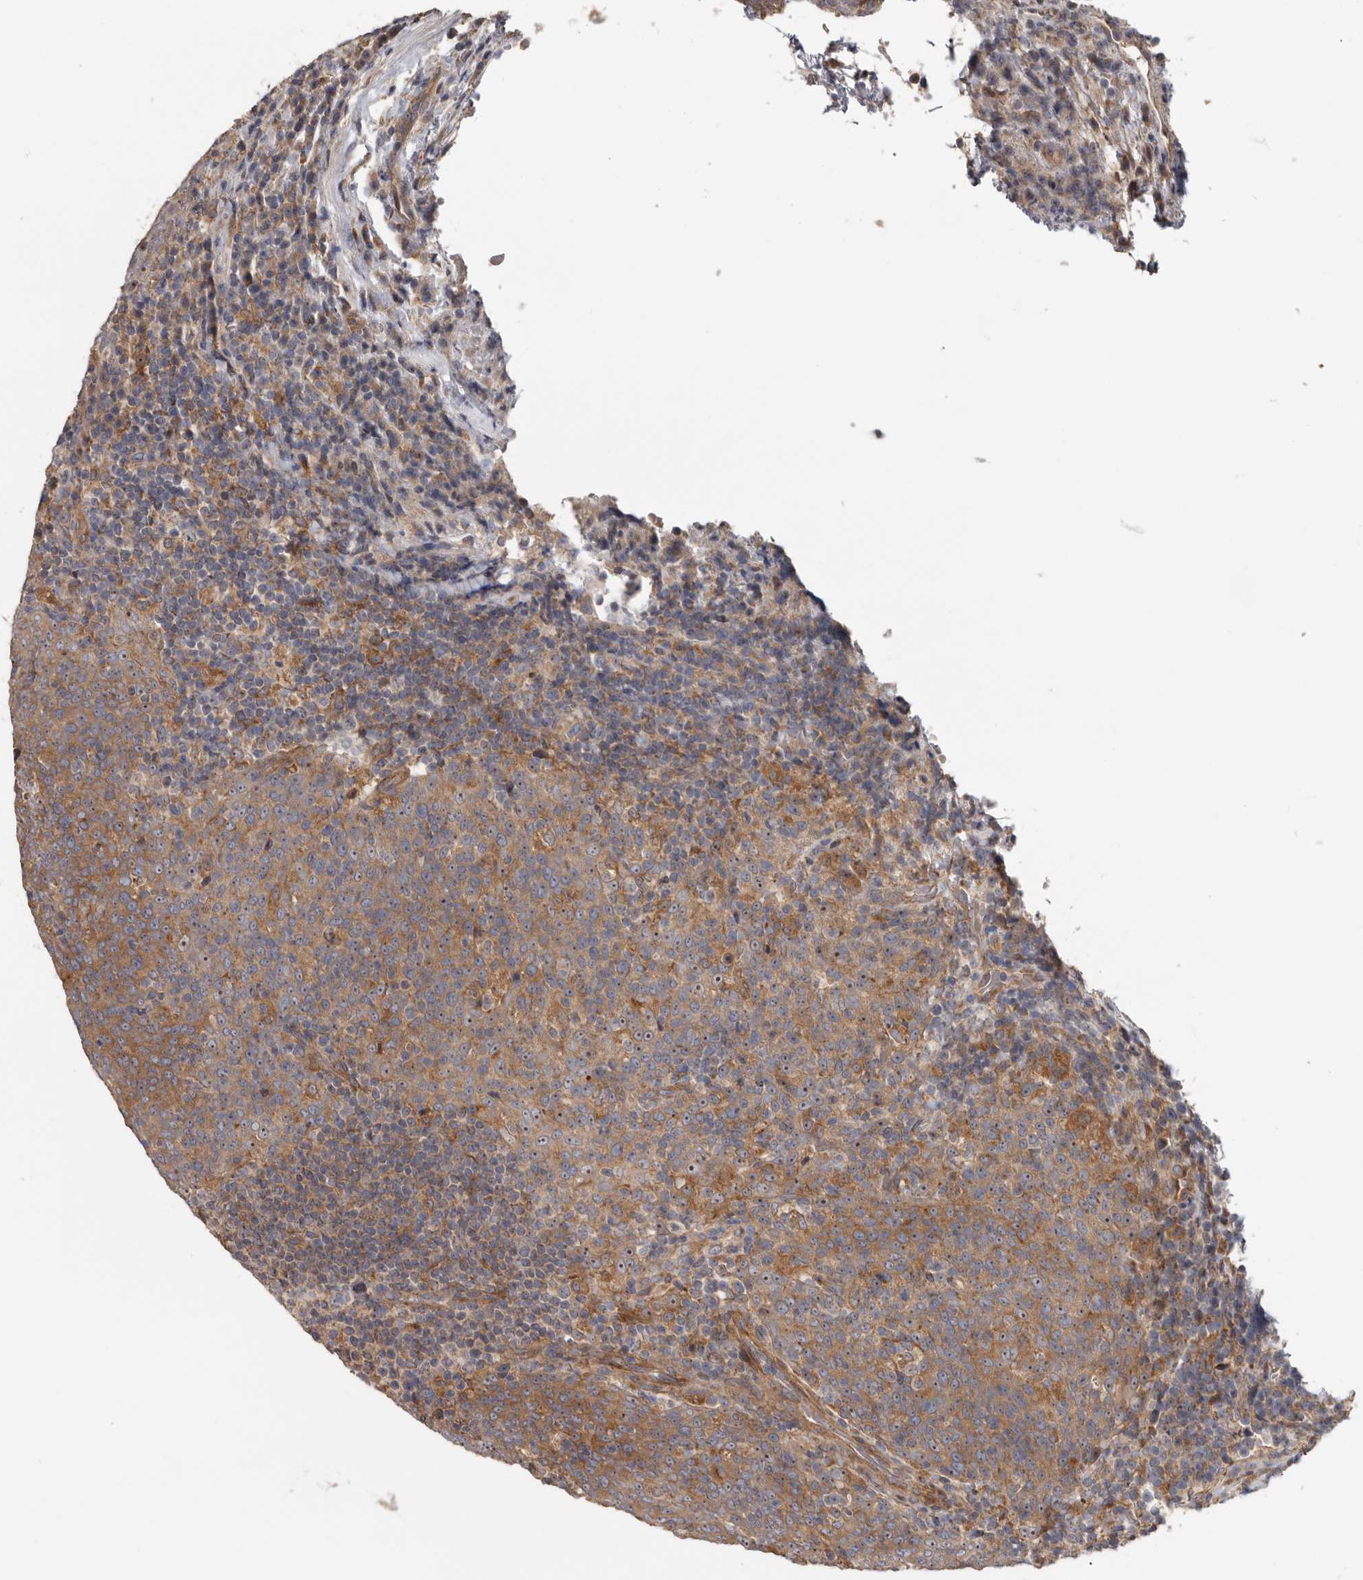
{"staining": {"intensity": "moderate", "quantity": ">75%", "location": "cytoplasmic/membranous,nuclear"}, "tissue": "head and neck cancer", "cell_type": "Tumor cells", "image_type": "cancer", "snomed": [{"axis": "morphology", "description": "Squamous cell carcinoma, NOS"}, {"axis": "morphology", "description": "Squamous cell carcinoma, metastatic, NOS"}, {"axis": "topography", "description": "Lymph node"}, {"axis": "topography", "description": "Head-Neck"}], "caption": "A histopathology image of human head and neck cancer (metastatic squamous cell carcinoma) stained for a protein exhibits moderate cytoplasmic/membranous and nuclear brown staining in tumor cells.", "gene": "HINT3", "patient": {"sex": "male", "age": 62}}